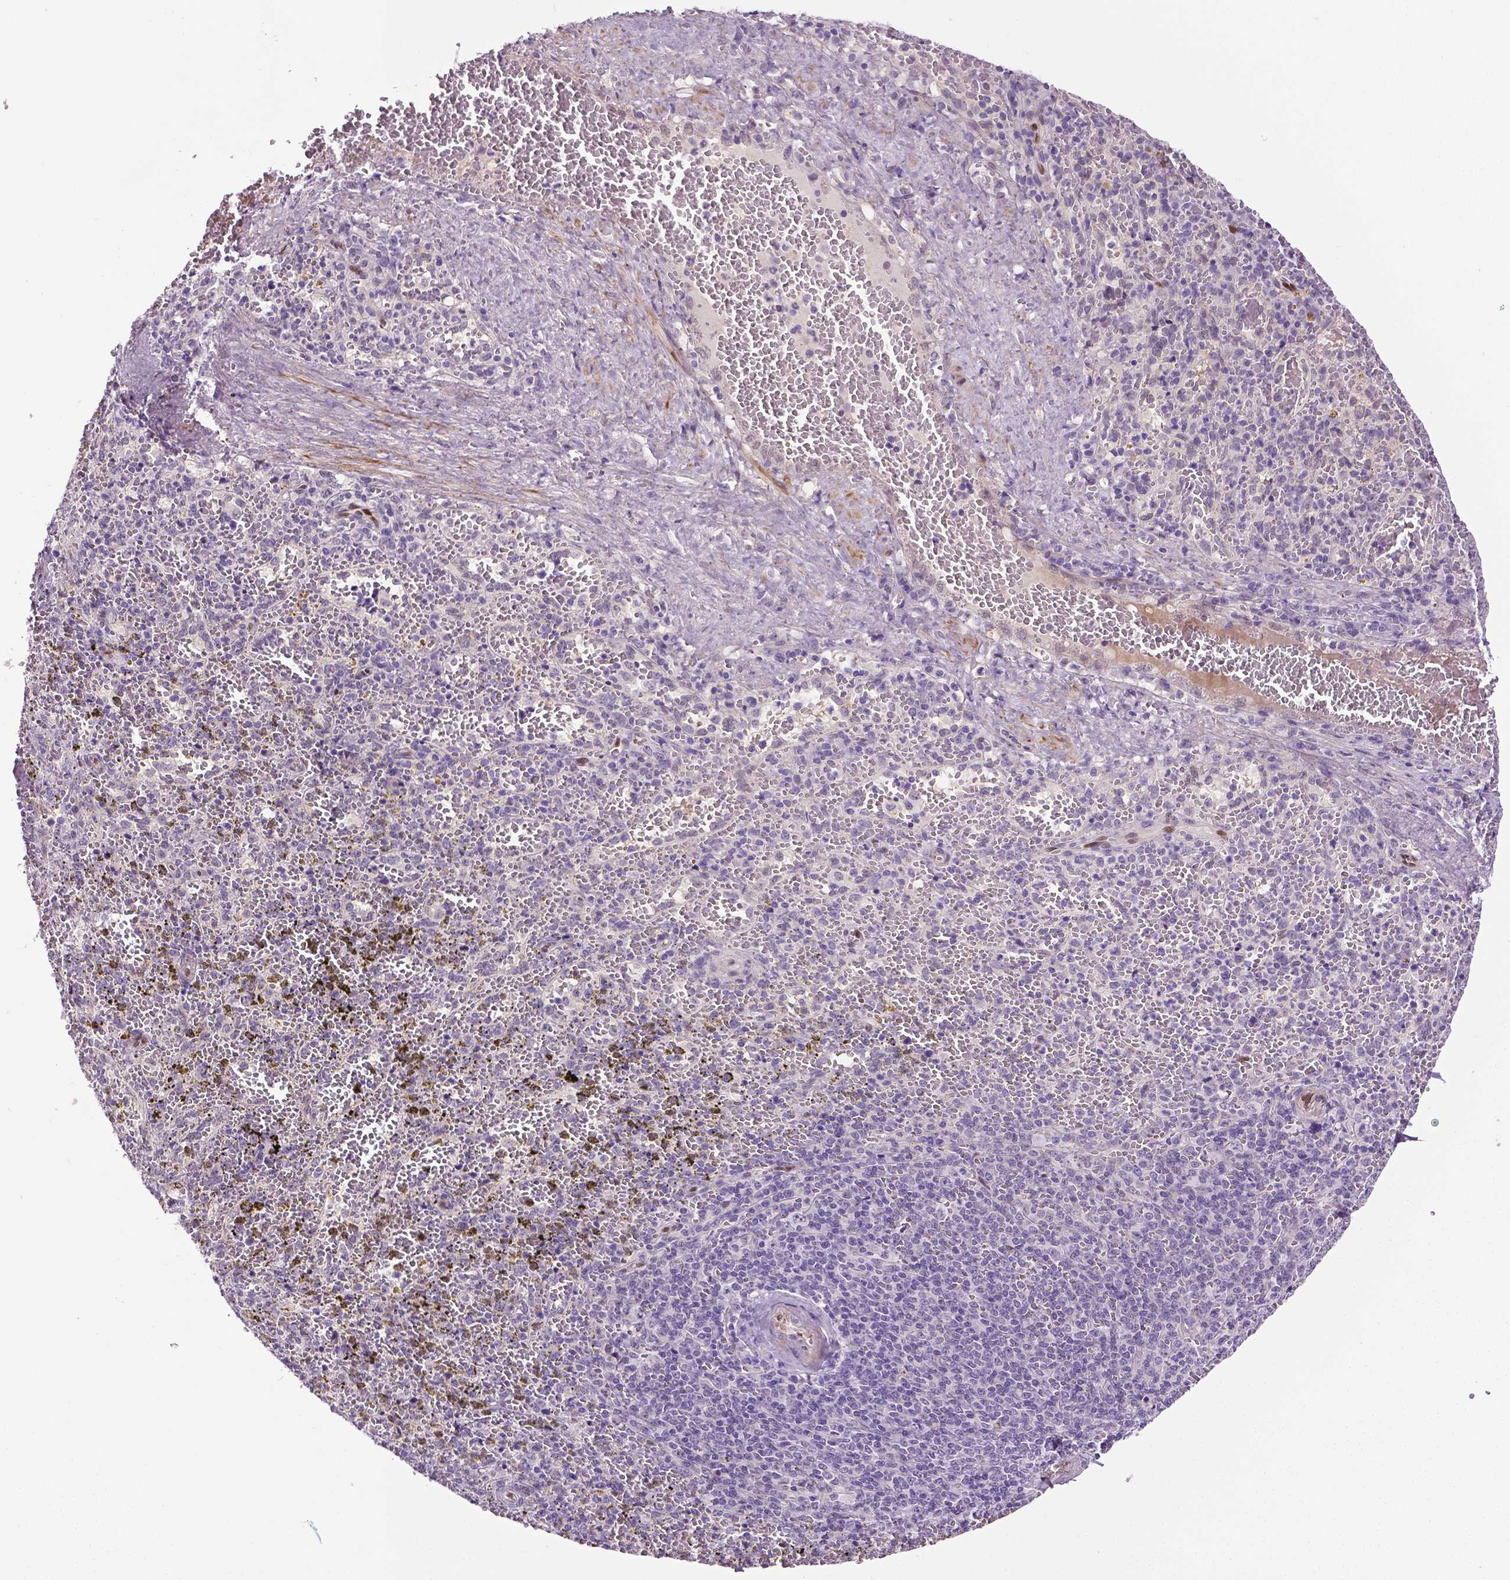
{"staining": {"intensity": "negative", "quantity": "none", "location": "none"}, "tissue": "spleen", "cell_type": "Cells in red pulp", "image_type": "normal", "snomed": [{"axis": "morphology", "description": "Normal tissue, NOS"}, {"axis": "topography", "description": "Spleen"}], "caption": "High power microscopy histopathology image of an immunohistochemistry image of benign spleen, revealing no significant positivity in cells in red pulp. (Brightfield microscopy of DAB IHC at high magnification).", "gene": "PTGER3", "patient": {"sex": "female", "age": 50}}